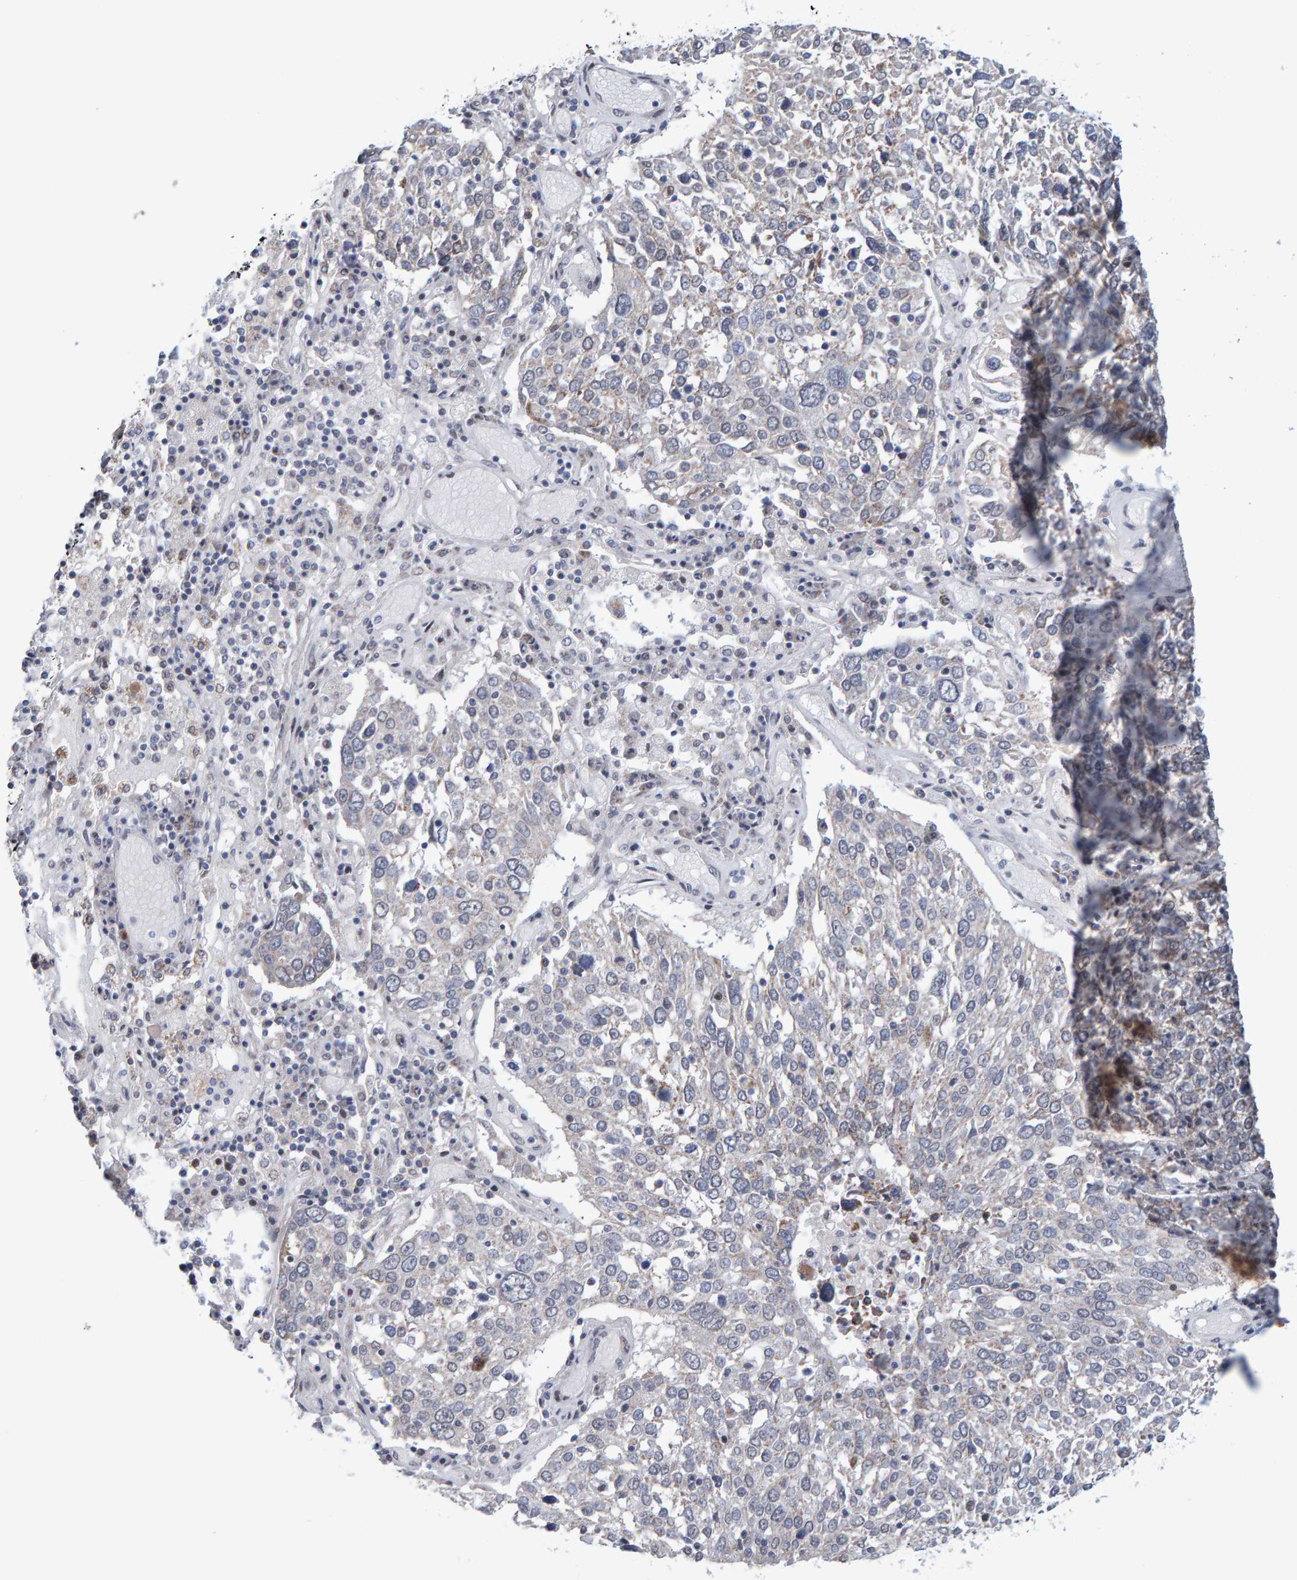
{"staining": {"intensity": "weak", "quantity": "<25%", "location": "cytoplasmic/membranous"}, "tissue": "lung cancer", "cell_type": "Tumor cells", "image_type": "cancer", "snomed": [{"axis": "morphology", "description": "Squamous cell carcinoma, NOS"}, {"axis": "topography", "description": "Lung"}], "caption": "The image demonstrates no significant expression in tumor cells of lung cancer (squamous cell carcinoma).", "gene": "USP43", "patient": {"sex": "male", "age": 65}}